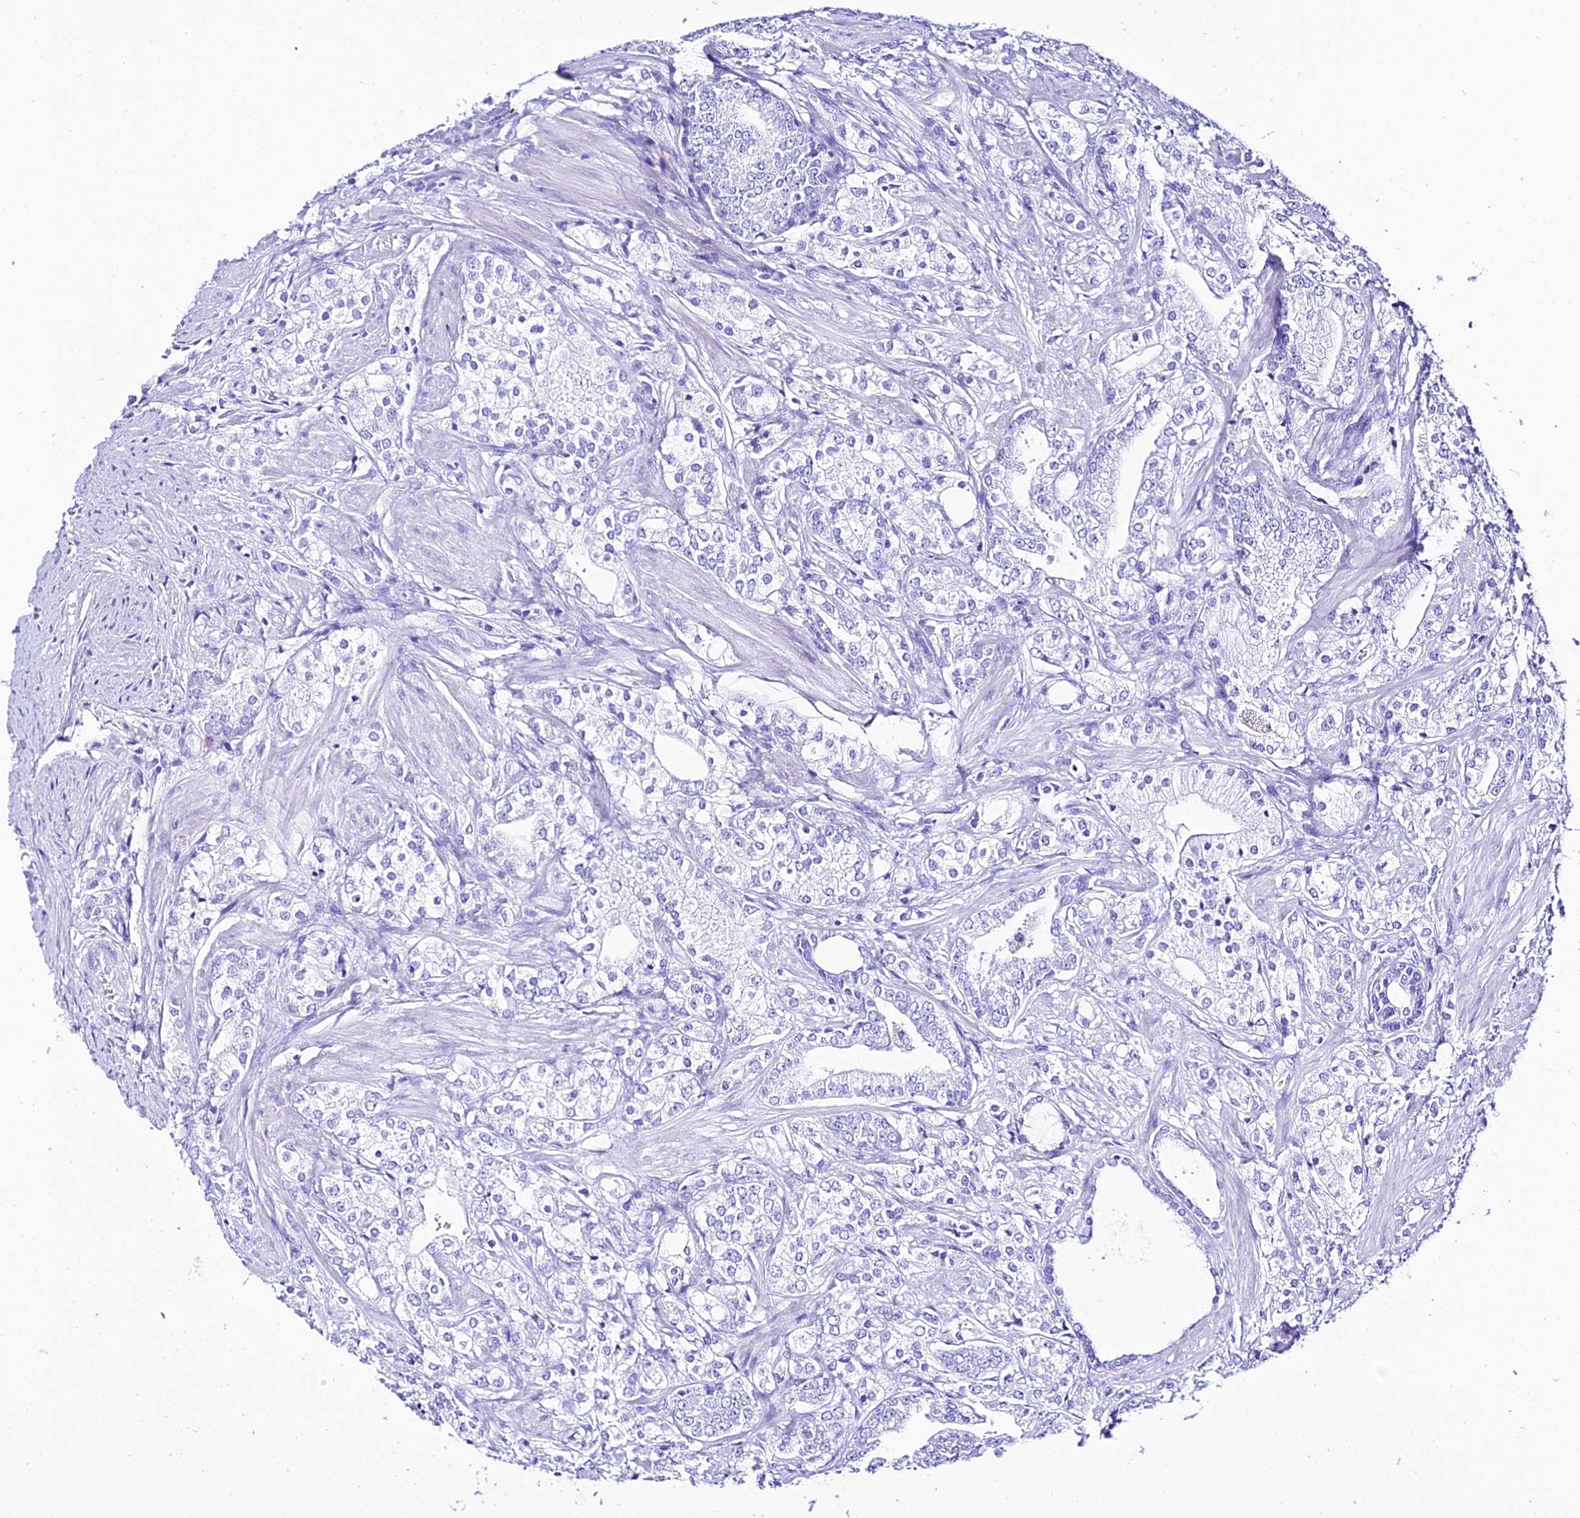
{"staining": {"intensity": "negative", "quantity": "none", "location": "none"}, "tissue": "prostate cancer", "cell_type": "Tumor cells", "image_type": "cancer", "snomed": [{"axis": "morphology", "description": "Adenocarcinoma, High grade"}, {"axis": "topography", "description": "Prostate"}], "caption": "DAB immunohistochemical staining of prostate cancer exhibits no significant staining in tumor cells.", "gene": "TRMT44", "patient": {"sex": "male", "age": 50}}